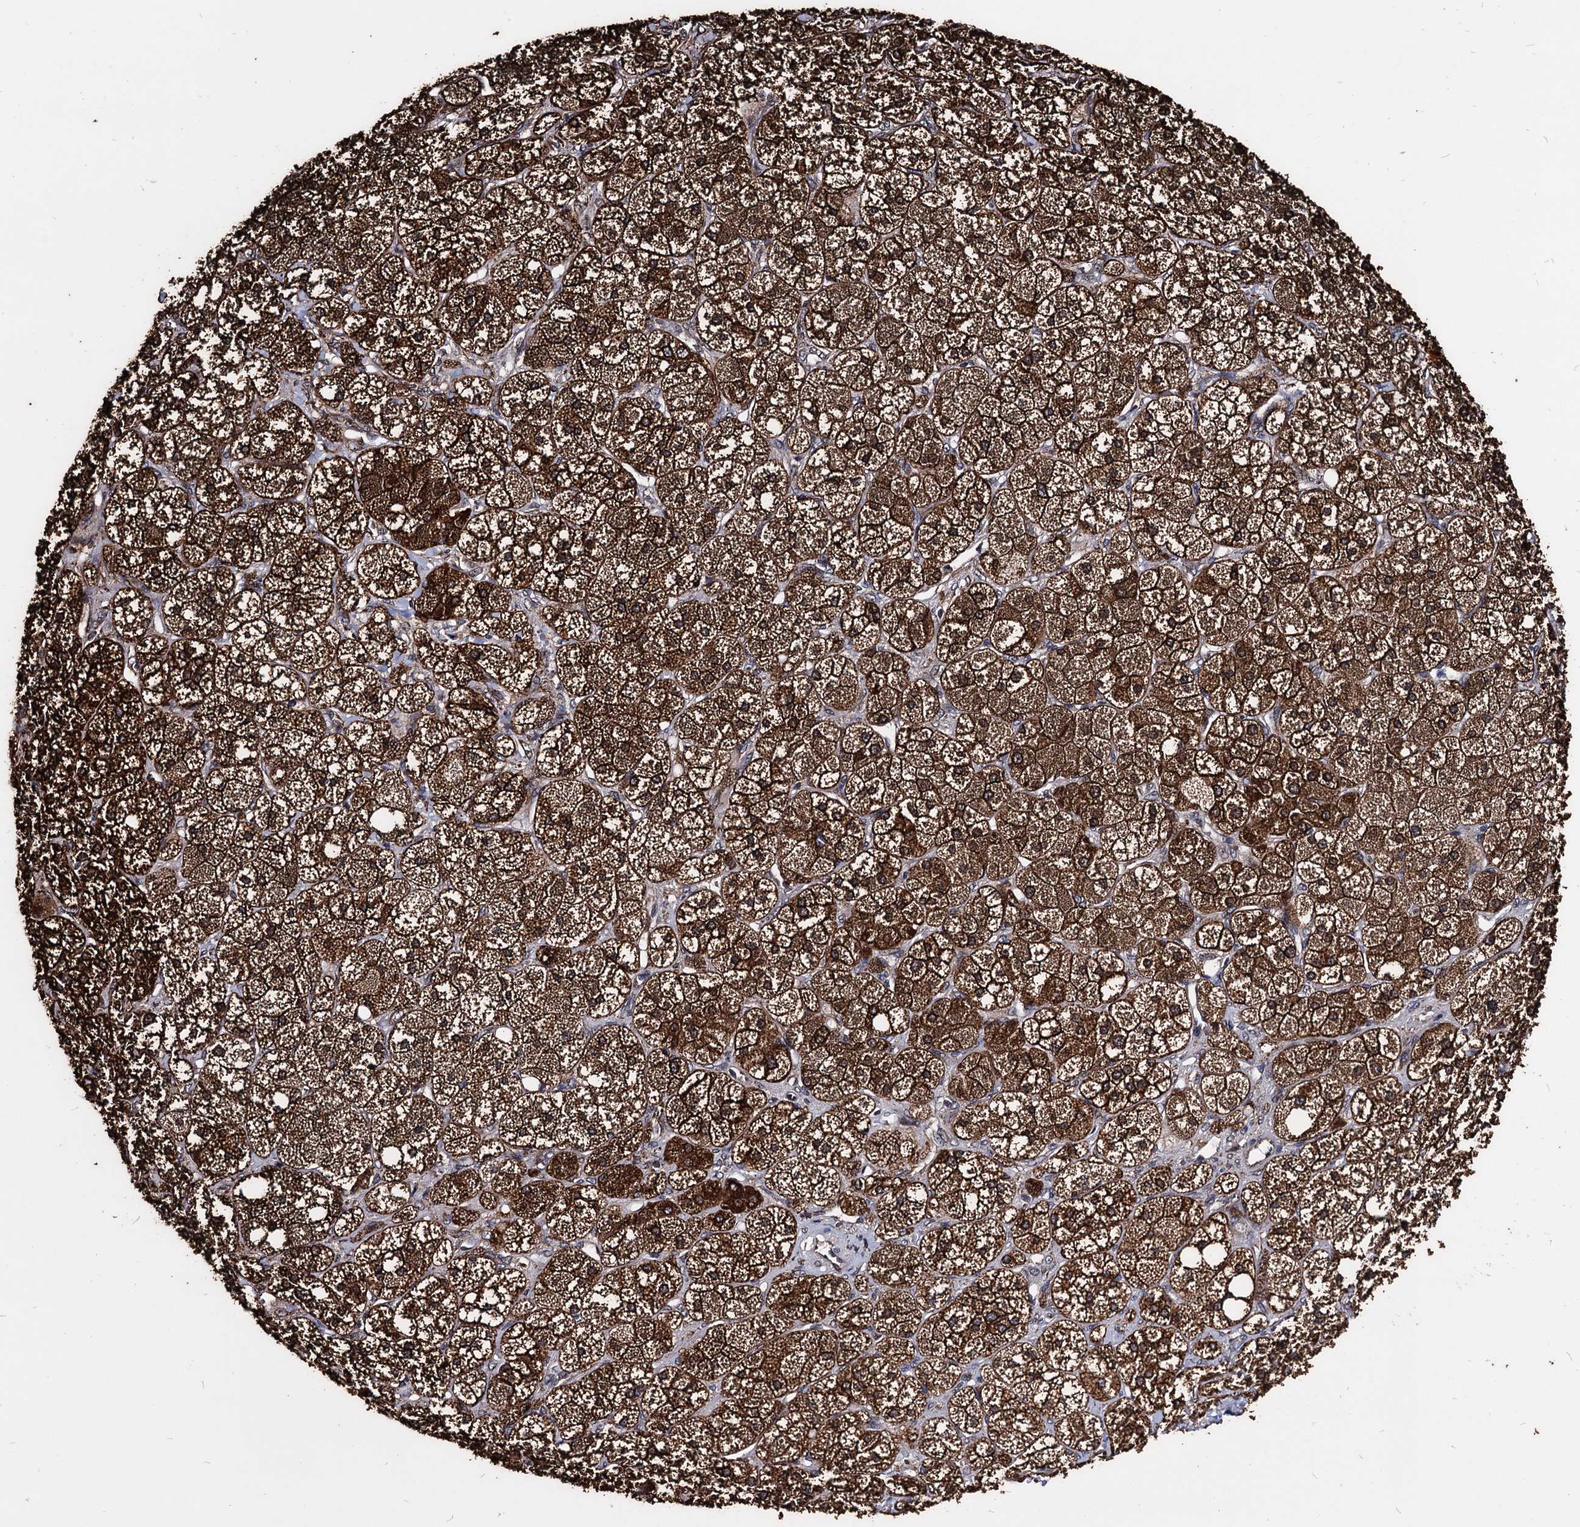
{"staining": {"intensity": "strong", "quantity": ">75%", "location": "cytoplasmic/membranous"}, "tissue": "adrenal gland", "cell_type": "Glandular cells", "image_type": "normal", "snomed": [{"axis": "morphology", "description": "Normal tissue, NOS"}, {"axis": "topography", "description": "Adrenal gland"}], "caption": "A histopathology image of adrenal gland stained for a protein demonstrates strong cytoplasmic/membranous brown staining in glandular cells. (IHC, brightfield microscopy, high magnification).", "gene": "ANKRD12", "patient": {"sex": "male", "age": 61}}